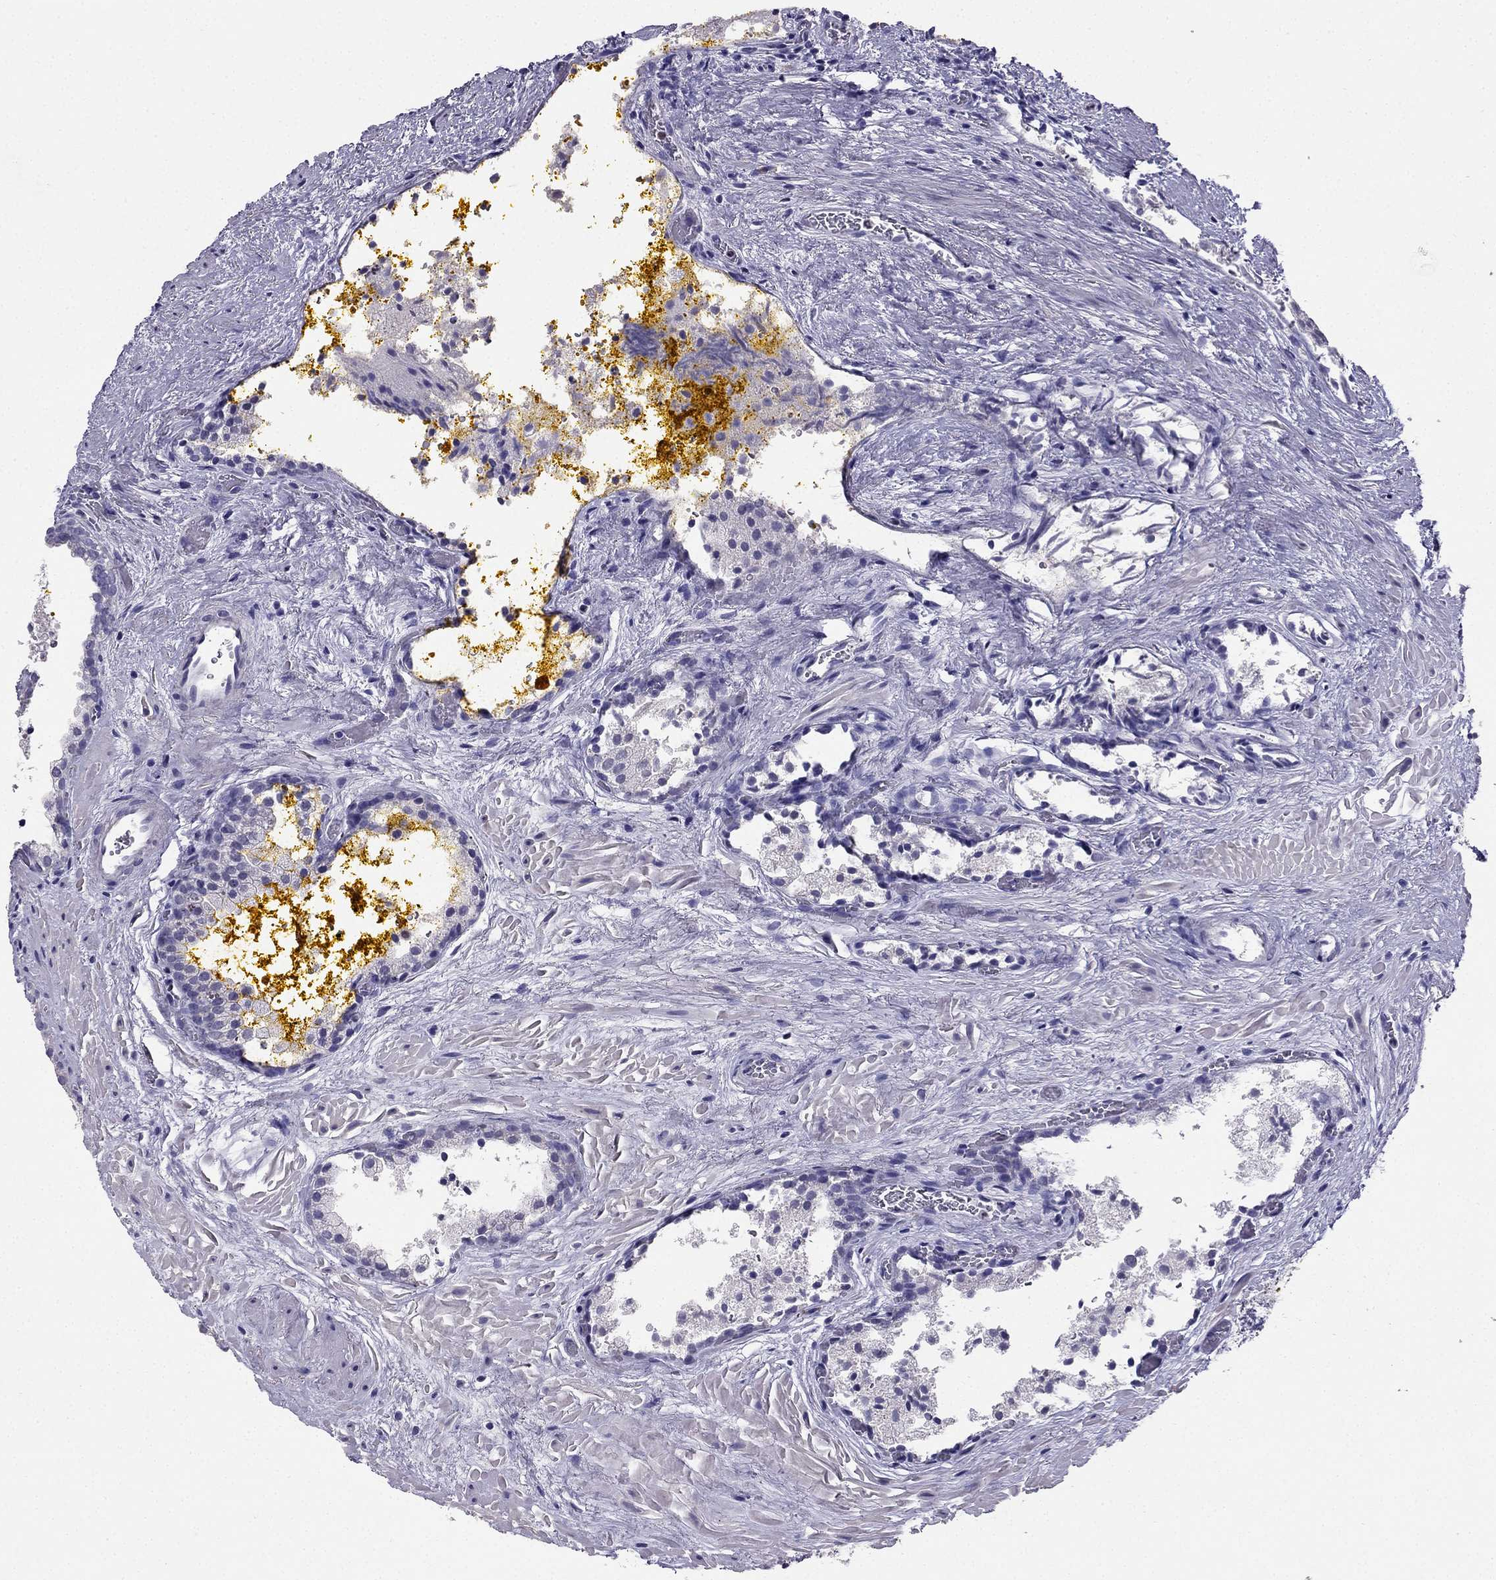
{"staining": {"intensity": "negative", "quantity": "none", "location": "none"}, "tissue": "prostate cancer", "cell_type": "Tumor cells", "image_type": "cancer", "snomed": [{"axis": "morphology", "description": "Adenocarcinoma, NOS"}, {"axis": "topography", "description": "Prostate"}], "caption": "Prostate cancer (adenocarcinoma) was stained to show a protein in brown. There is no significant positivity in tumor cells.", "gene": "ARID3A", "patient": {"sex": "male", "age": 66}}